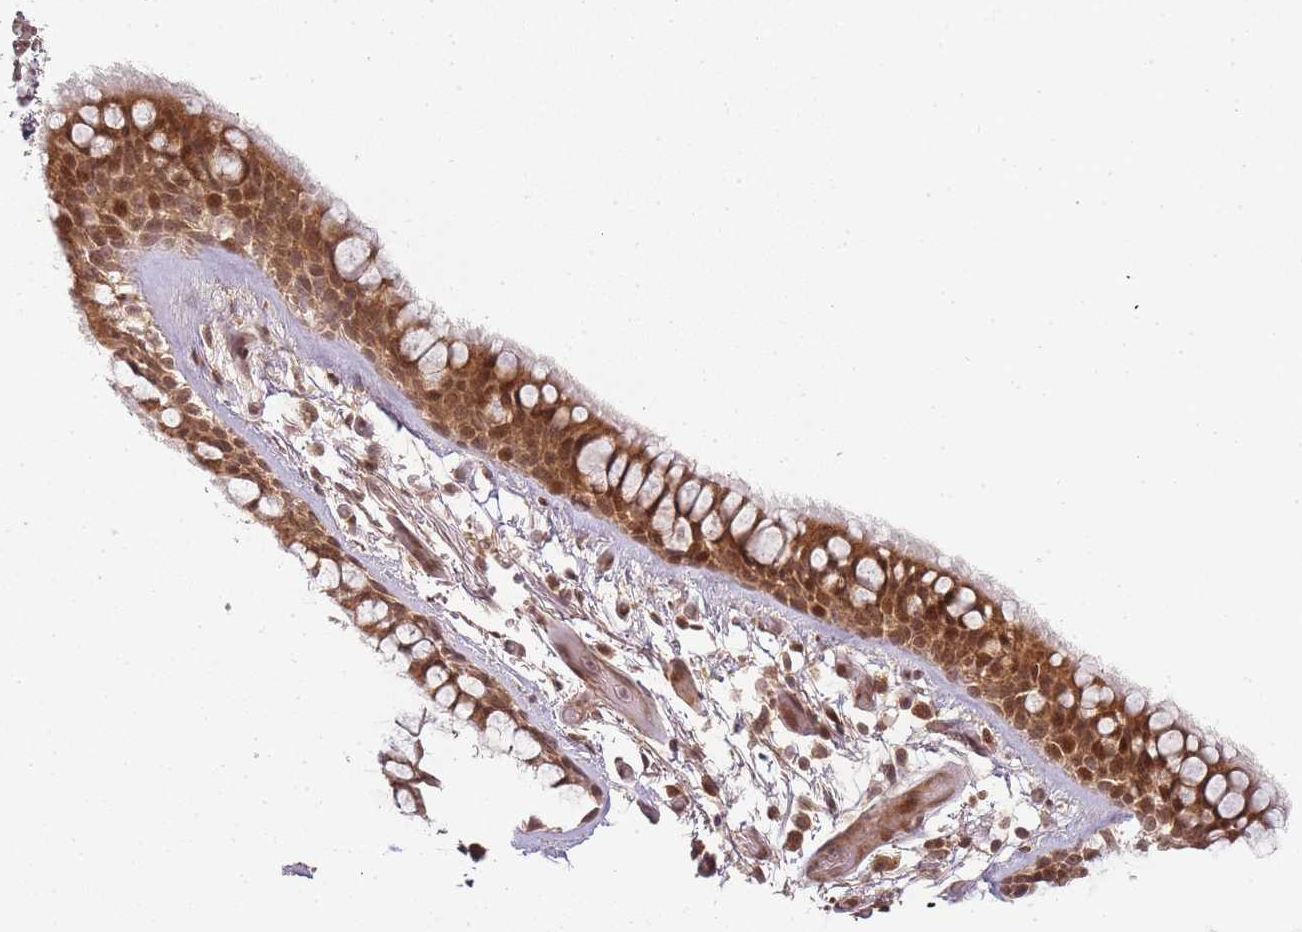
{"staining": {"intensity": "moderate", "quantity": ">75%", "location": "cytoplasmic/membranous,nuclear"}, "tissue": "bronchus", "cell_type": "Respiratory epithelial cells", "image_type": "normal", "snomed": [{"axis": "morphology", "description": "Normal tissue, NOS"}, {"axis": "topography", "description": "Bronchus"}], "caption": "This histopathology image displays immunohistochemistry (IHC) staining of normal human bronchus, with medium moderate cytoplasmic/membranous,nuclear expression in approximately >75% of respiratory epithelial cells.", "gene": "ZNF497", "patient": {"sex": "male", "age": 65}}